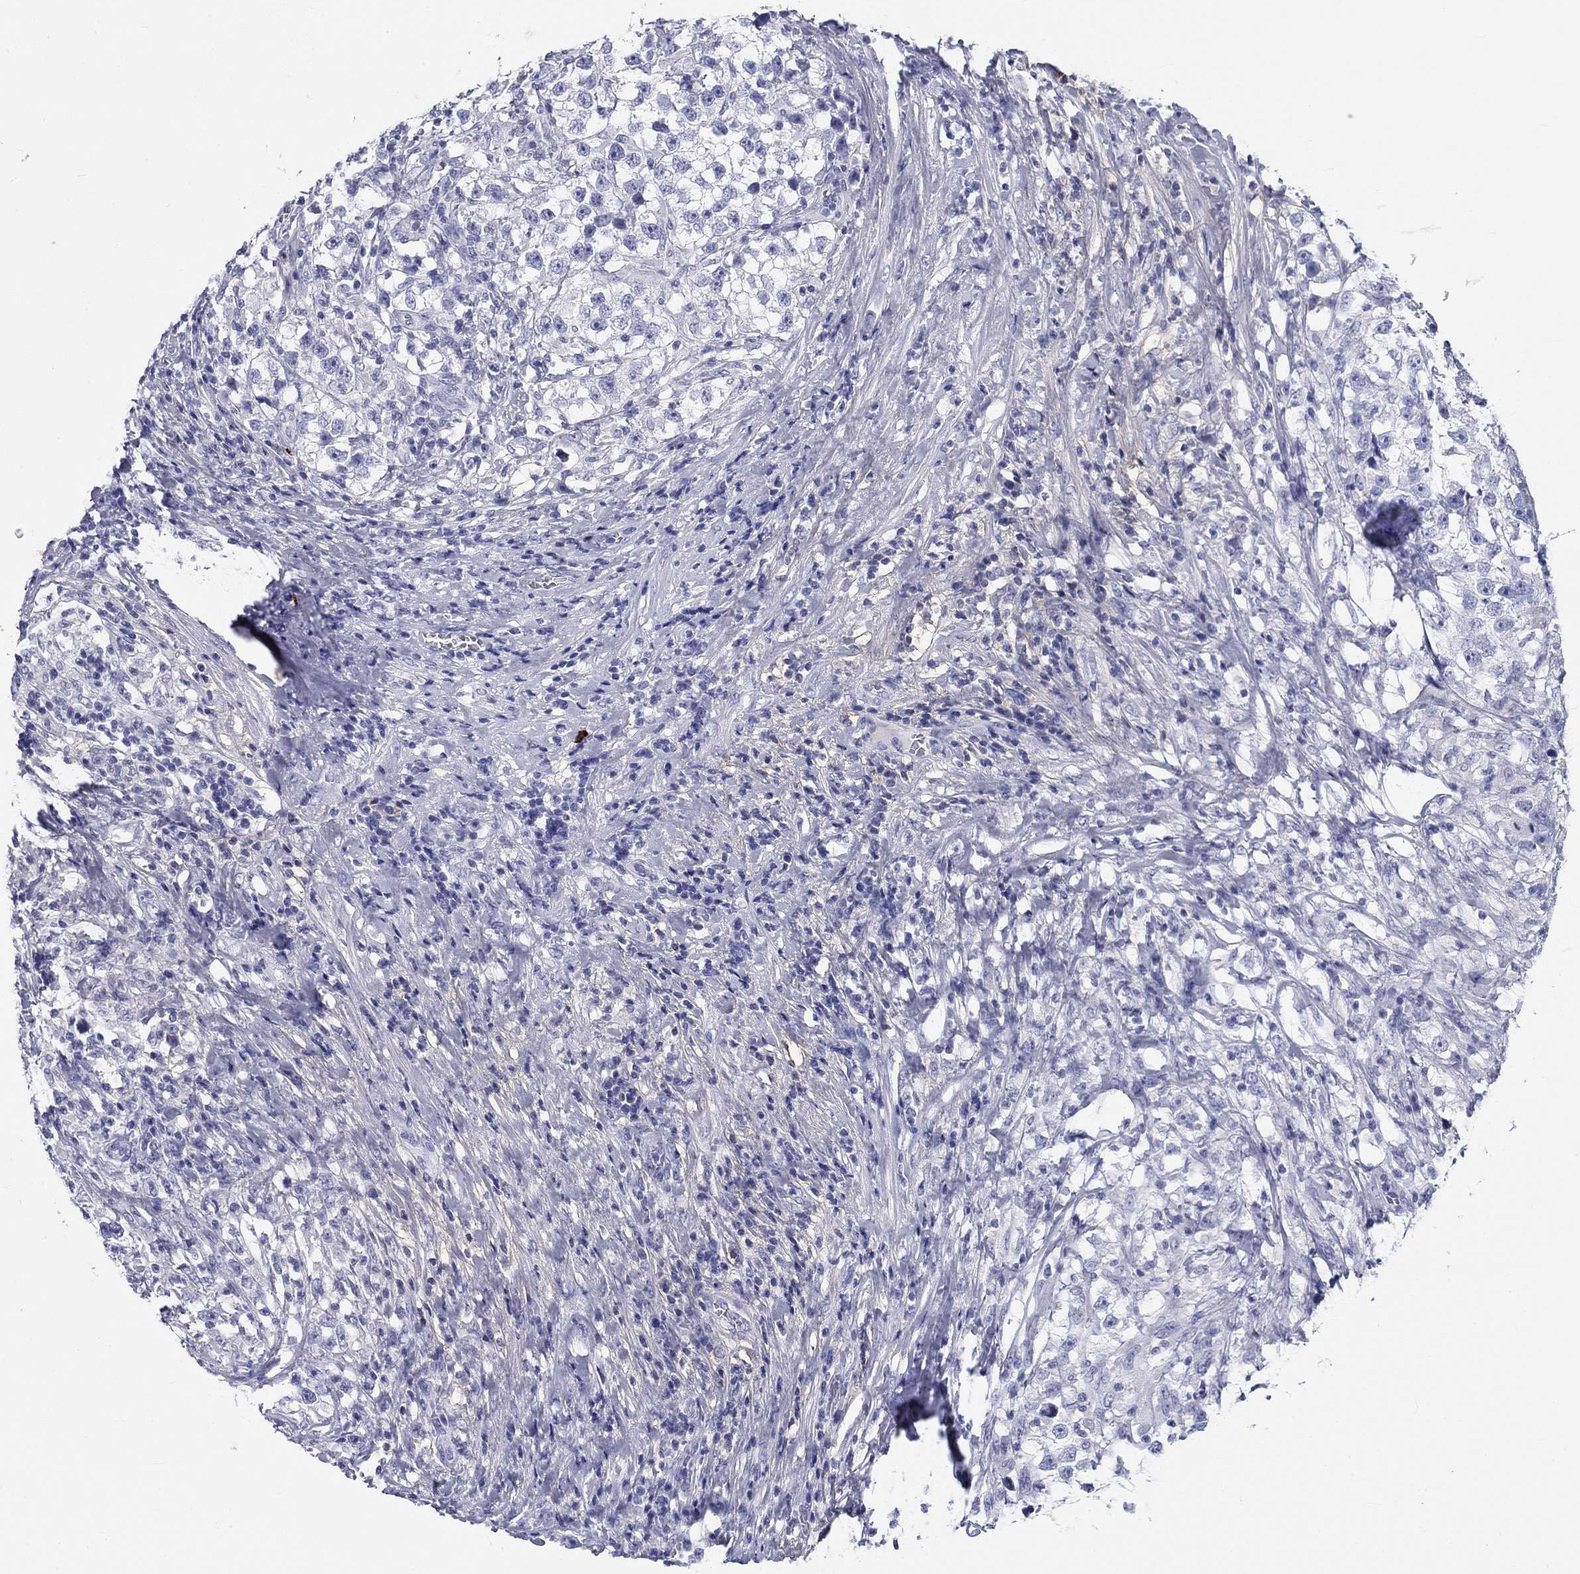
{"staining": {"intensity": "negative", "quantity": "none", "location": "none"}, "tissue": "testis cancer", "cell_type": "Tumor cells", "image_type": "cancer", "snomed": [{"axis": "morphology", "description": "Seminoma, NOS"}, {"axis": "topography", "description": "Testis"}], "caption": "Immunohistochemical staining of human testis cancer demonstrates no significant positivity in tumor cells.", "gene": "CD40LG", "patient": {"sex": "male", "age": 46}}